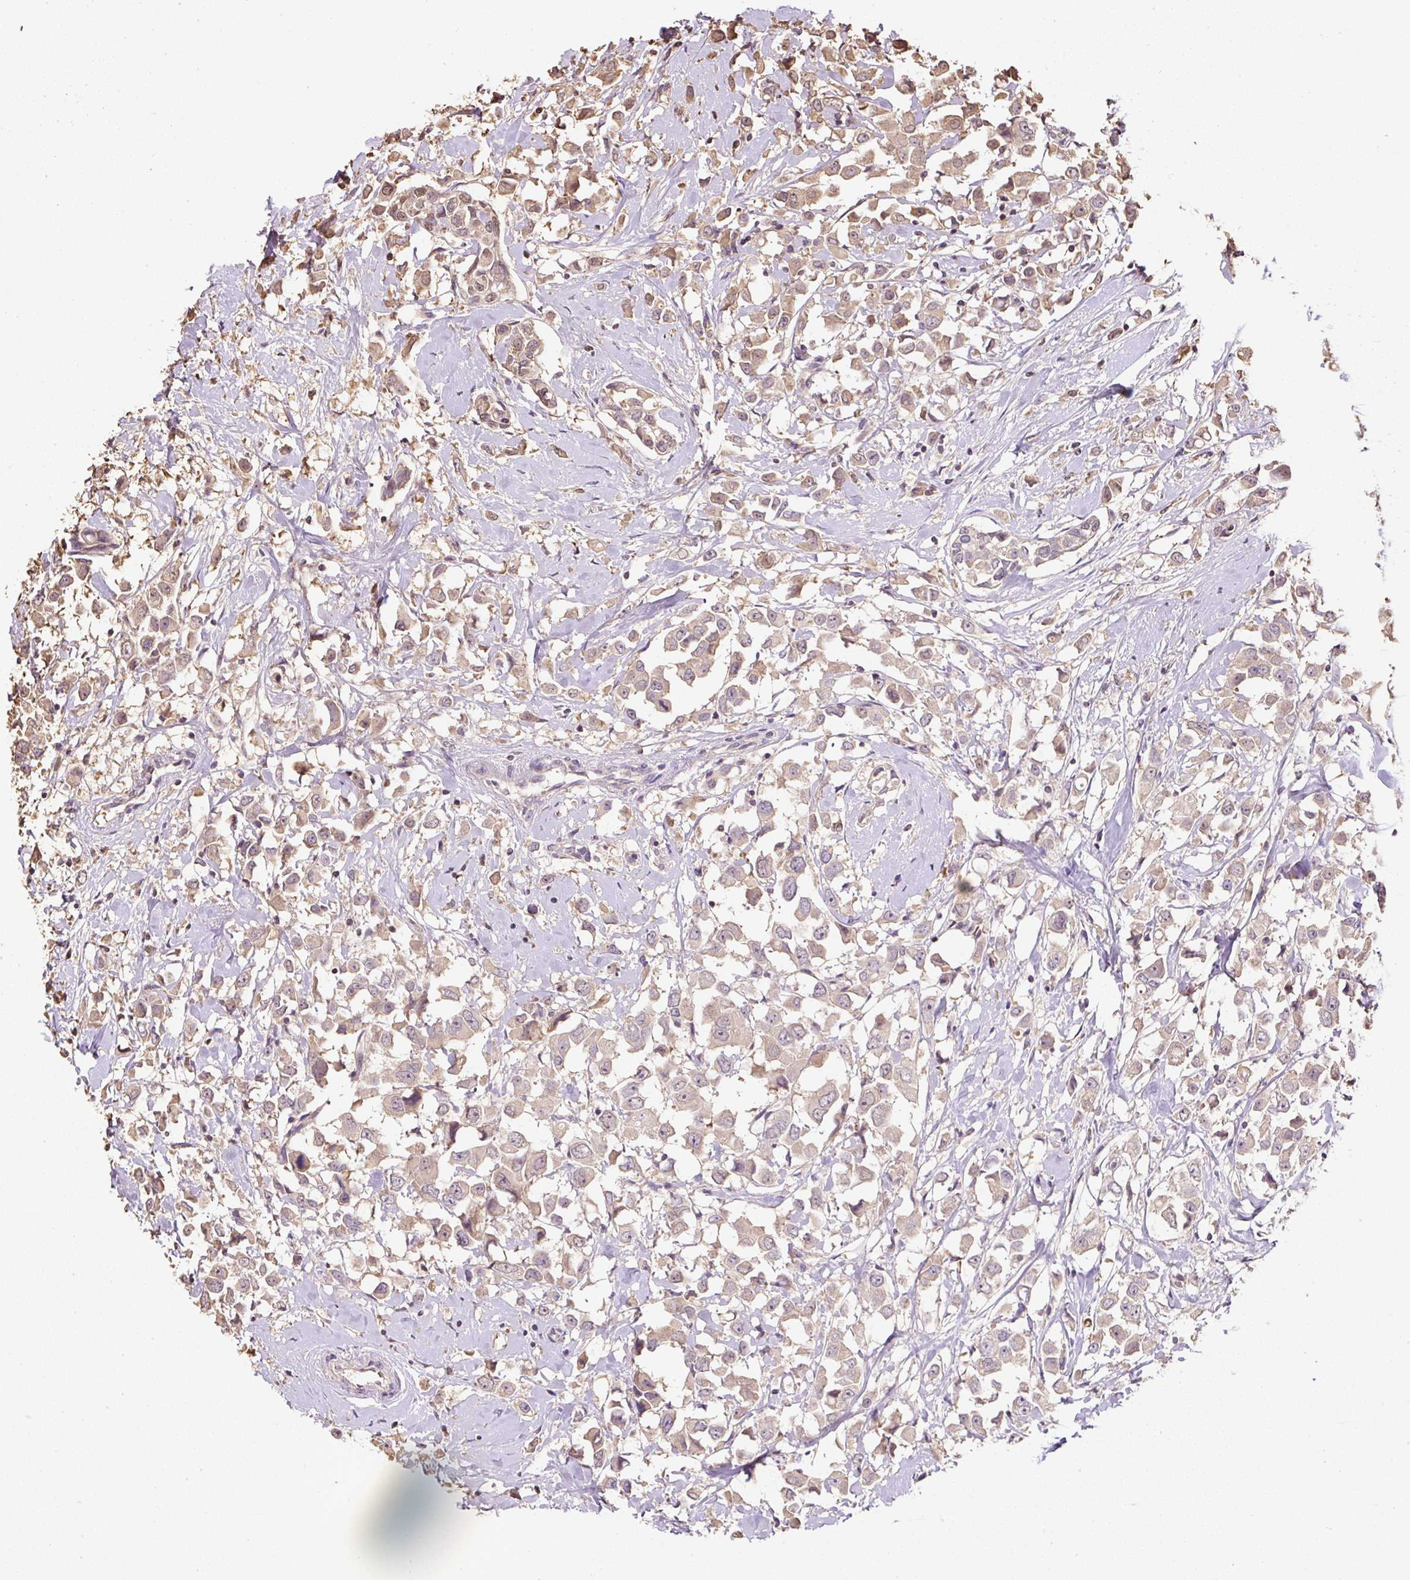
{"staining": {"intensity": "weak", "quantity": ">75%", "location": "cytoplasmic/membranous"}, "tissue": "breast cancer", "cell_type": "Tumor cells", "image_type": "cancer", "snomed": [{"axis": "morphology", "description": "Duct carcinoma"}, {"axis": "topography", "description": "Breast"}], "caption": "Breast cancer stained with a protein marker demonstrates weak staining in tumor cells.", "gene": "TMEM170B", "patient": {"sex": "female", "age": 61}}